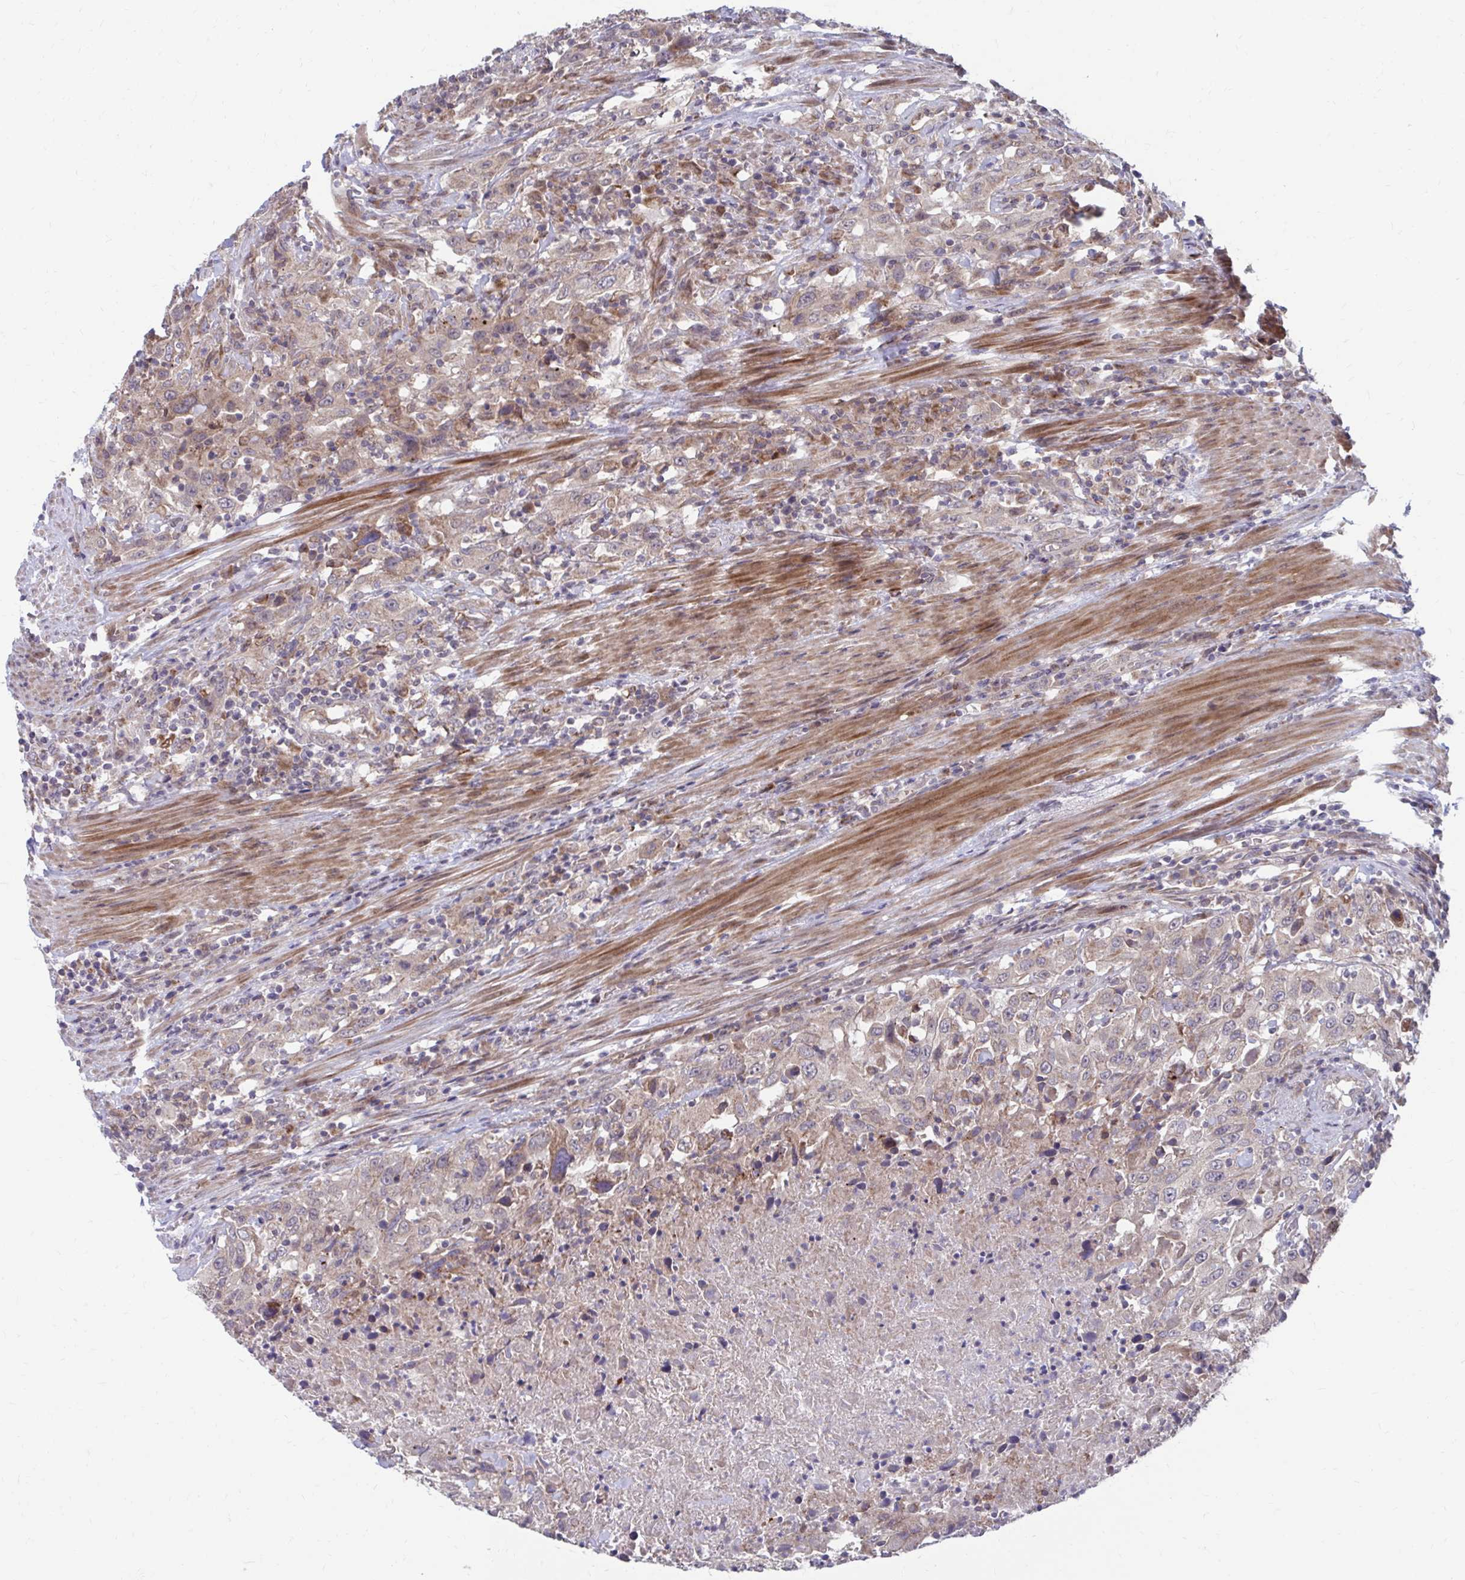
{"staining": {"intensity": "weak", "quantity": "25%-75%", "location": "cytoplasmic/membranous"}, "tissue": "urothelial cancer", "cell_type": "Tumor cells", "image_type": "cancer", "snomed": [{"axis": "morphology", "description": "Urothelial carcinoma, High grade"}, {"axis": "topography", "description": "Urinary bladder"}], "caption": "Weak cytoplasmic/membranous protein staining is appreciated in about 25%-75% of tumor cells in urothelial cancer.", "gene": "ITPR2", "patient": {"sex": "male", "age": 61}}